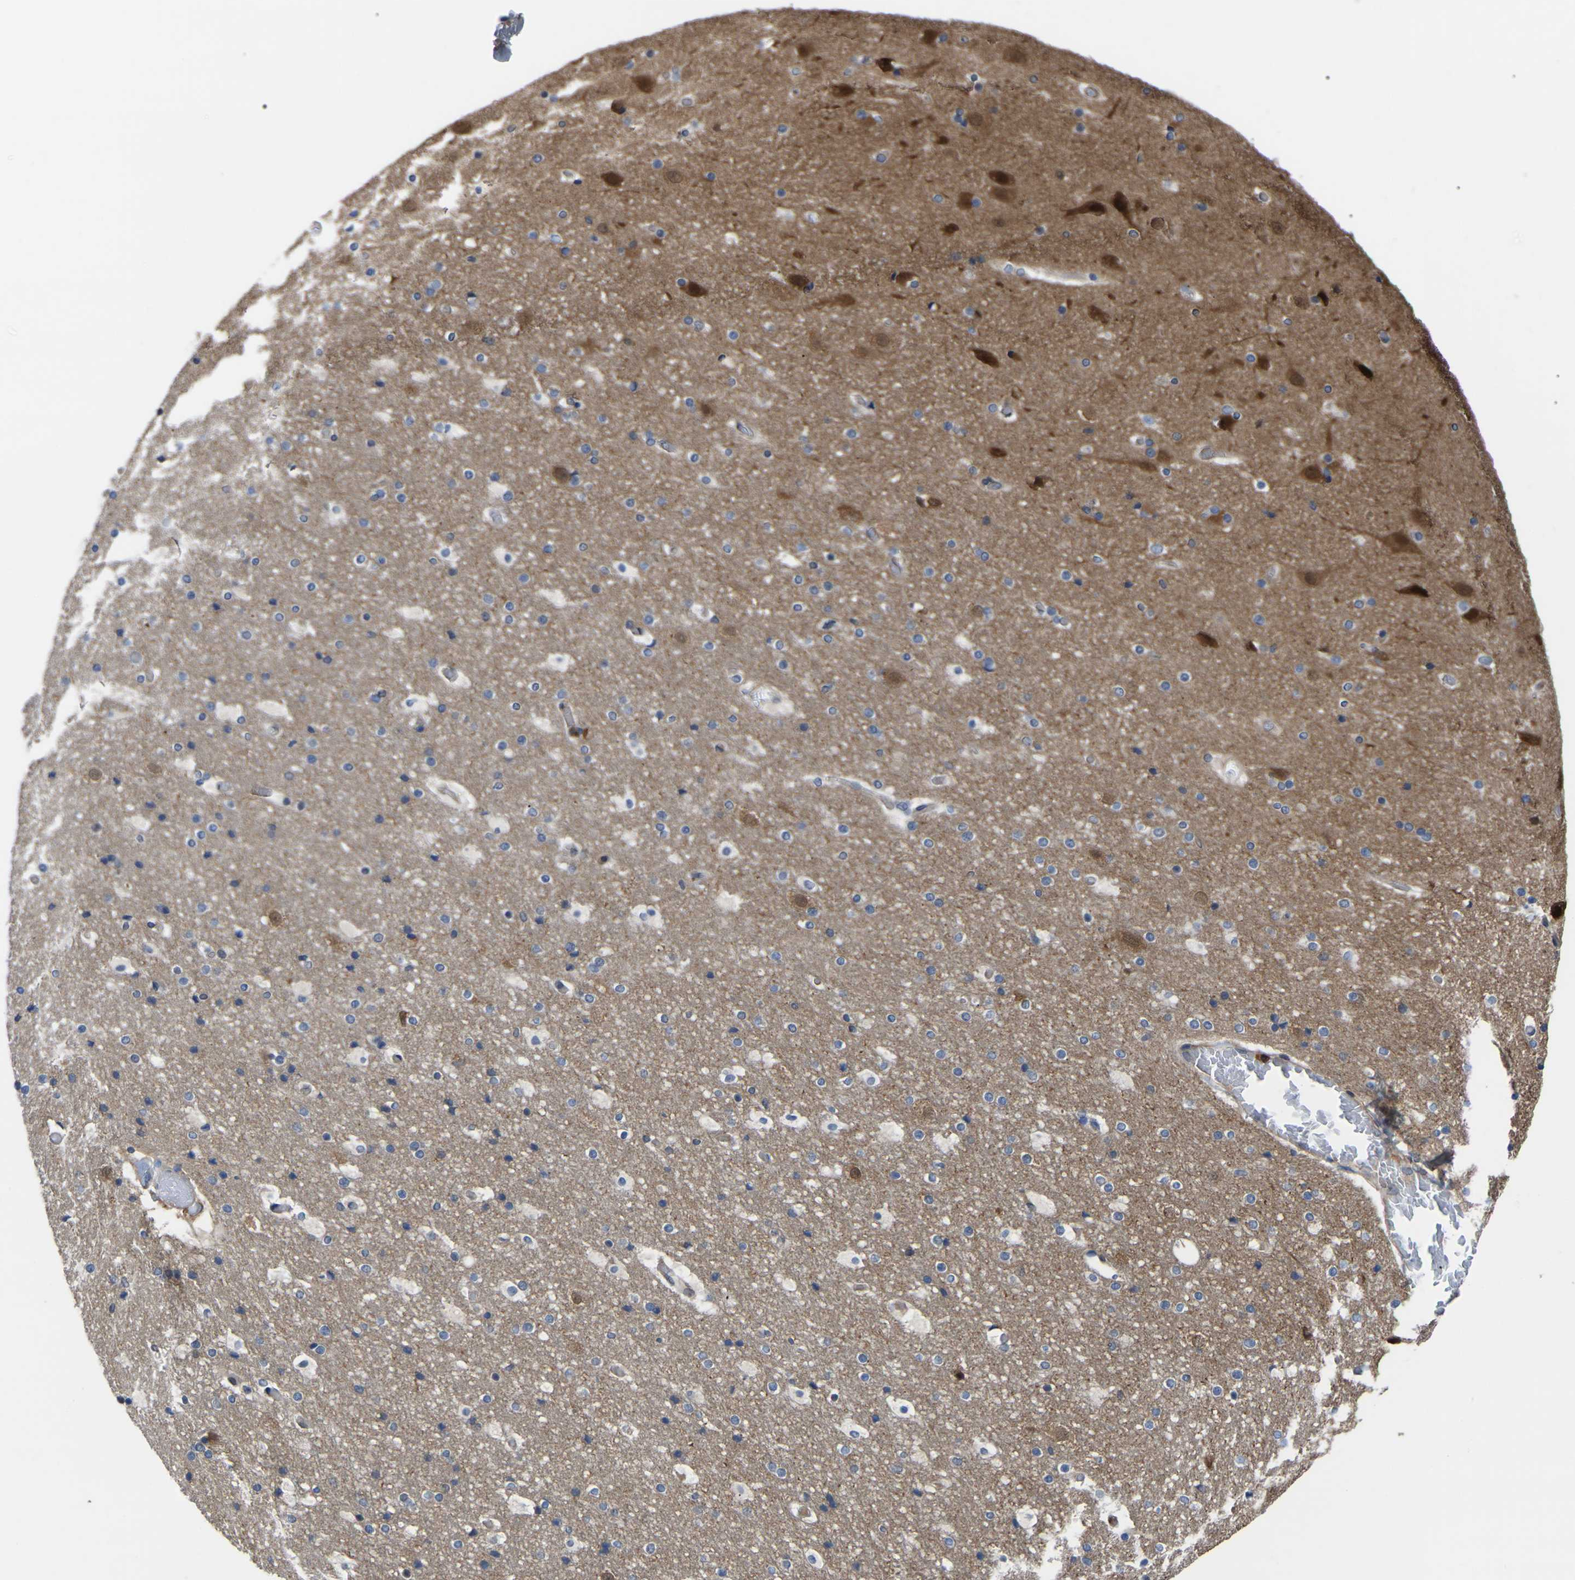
{"staining": {"intensity": "negative", "quantity": "none", "location": "none"}, "tissue": "cerebral cortex", "cell_type": "Endothelial cells", "image_type": "normal", "snomed": [{"axis": "morphology", "description": "Normal tissue, NOS"}, {"axis": "topography", "description": "Cerebral cortex"}], "caption": "Endothelial cells are negative for brown protein staining in unremarkable cerebral cortex. The staining was performed using DAB to visualize the protein expression in brown, while the nuclei were stained in blue with hematoxylin (Magnification: 20x).", "gene": "CIT", "patient": {"sex": "male", "age": 57}}